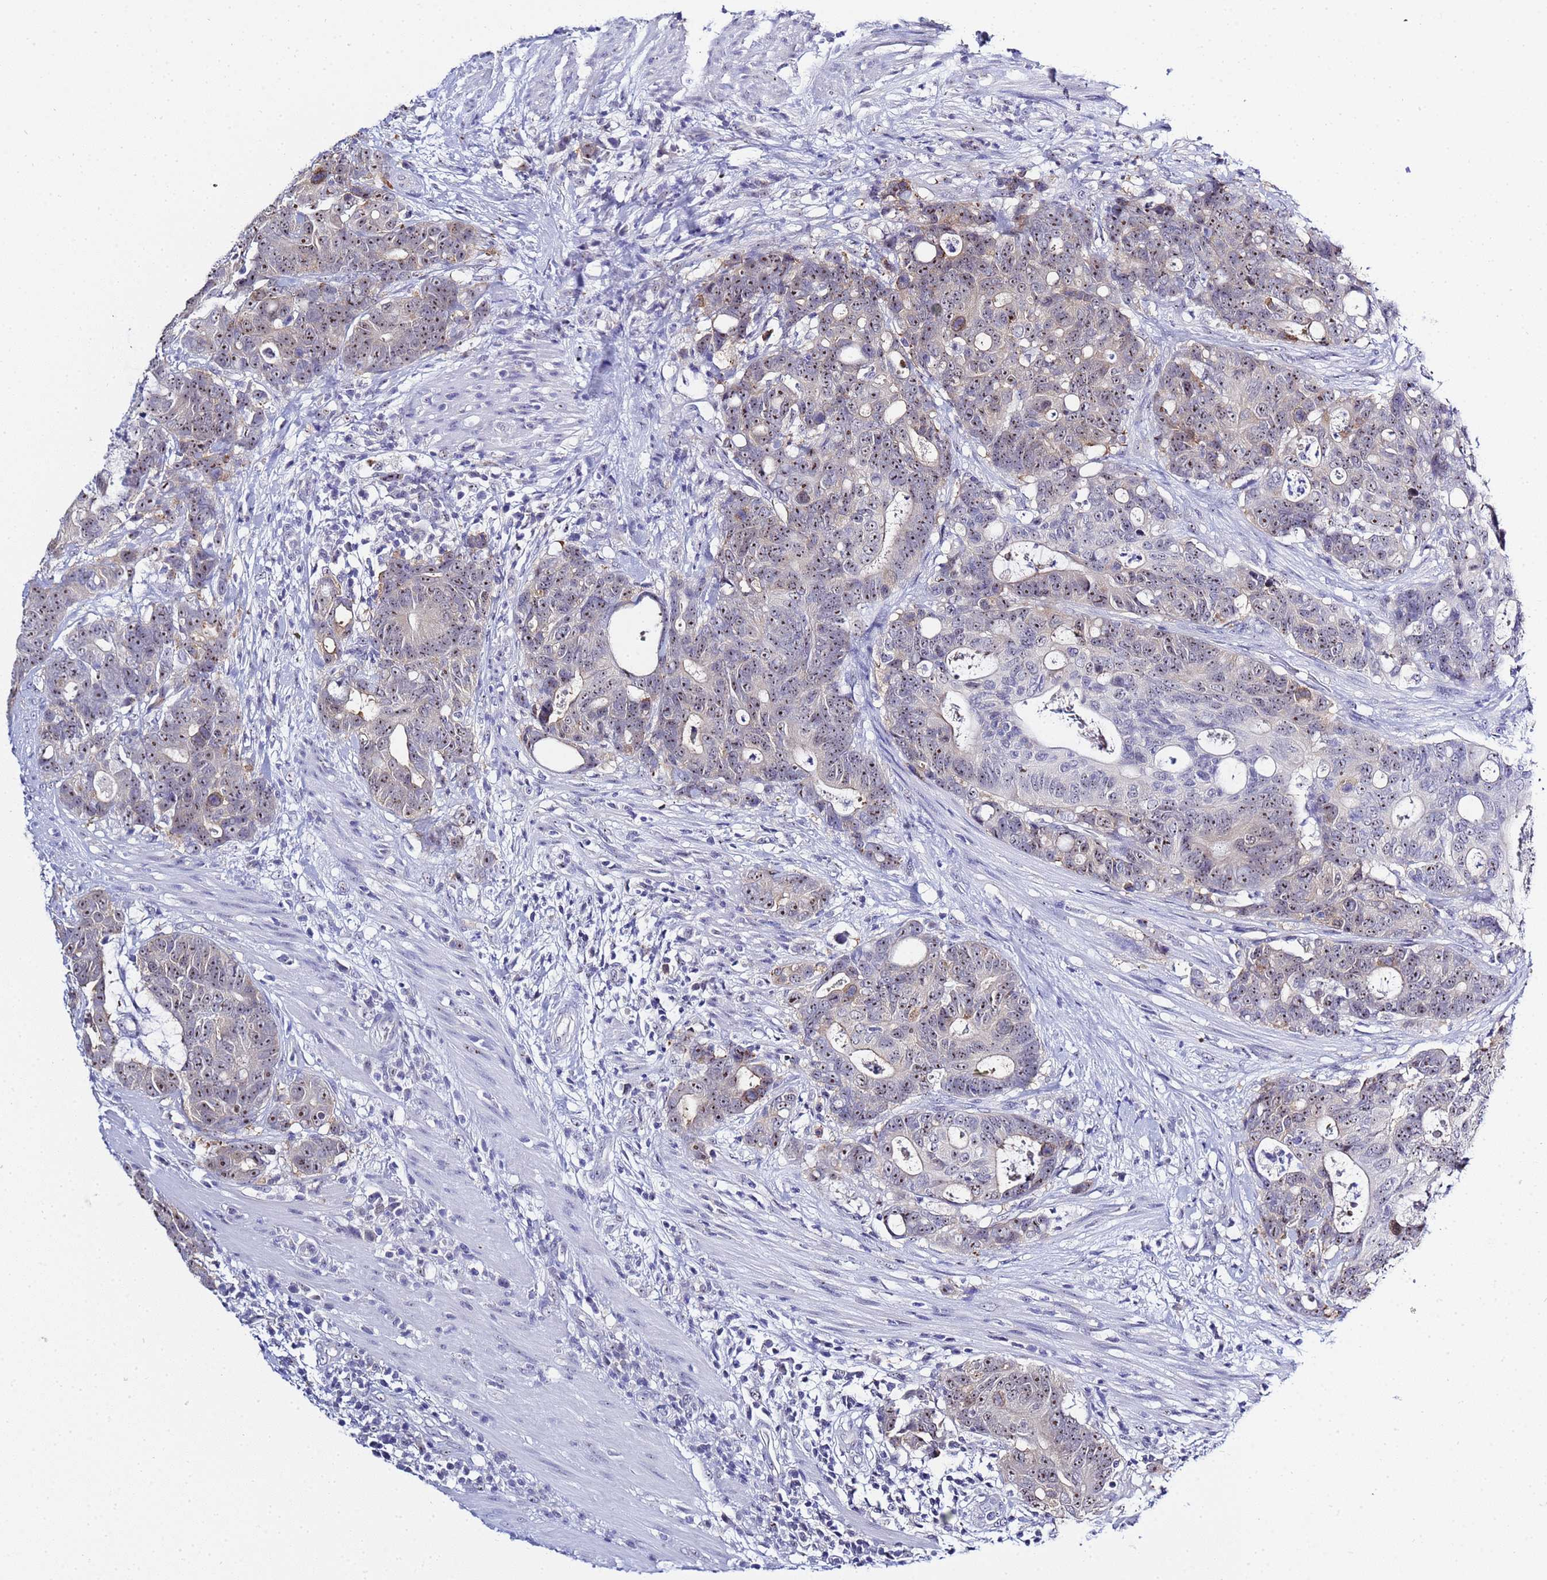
{"staining": {"intensity": "moderate", "quantity": ">75%", "location": "nuclear"}, "tissue": "colorectal cancer", "cell_type": "Tumor cells", "image_type": "cancer", "snomed": [{"axis": "morphology", "description": "Adenocarcinoma, NOS"}, {"axis": "topography", "description": "Colon"}], "caption": "A brown stain shows moderate nuclear expression of a protein in human colorectal adenocarcinoma tumor cells.", "gene": "ACTL6B", "patient": {"sex": "female", "age": 82}}